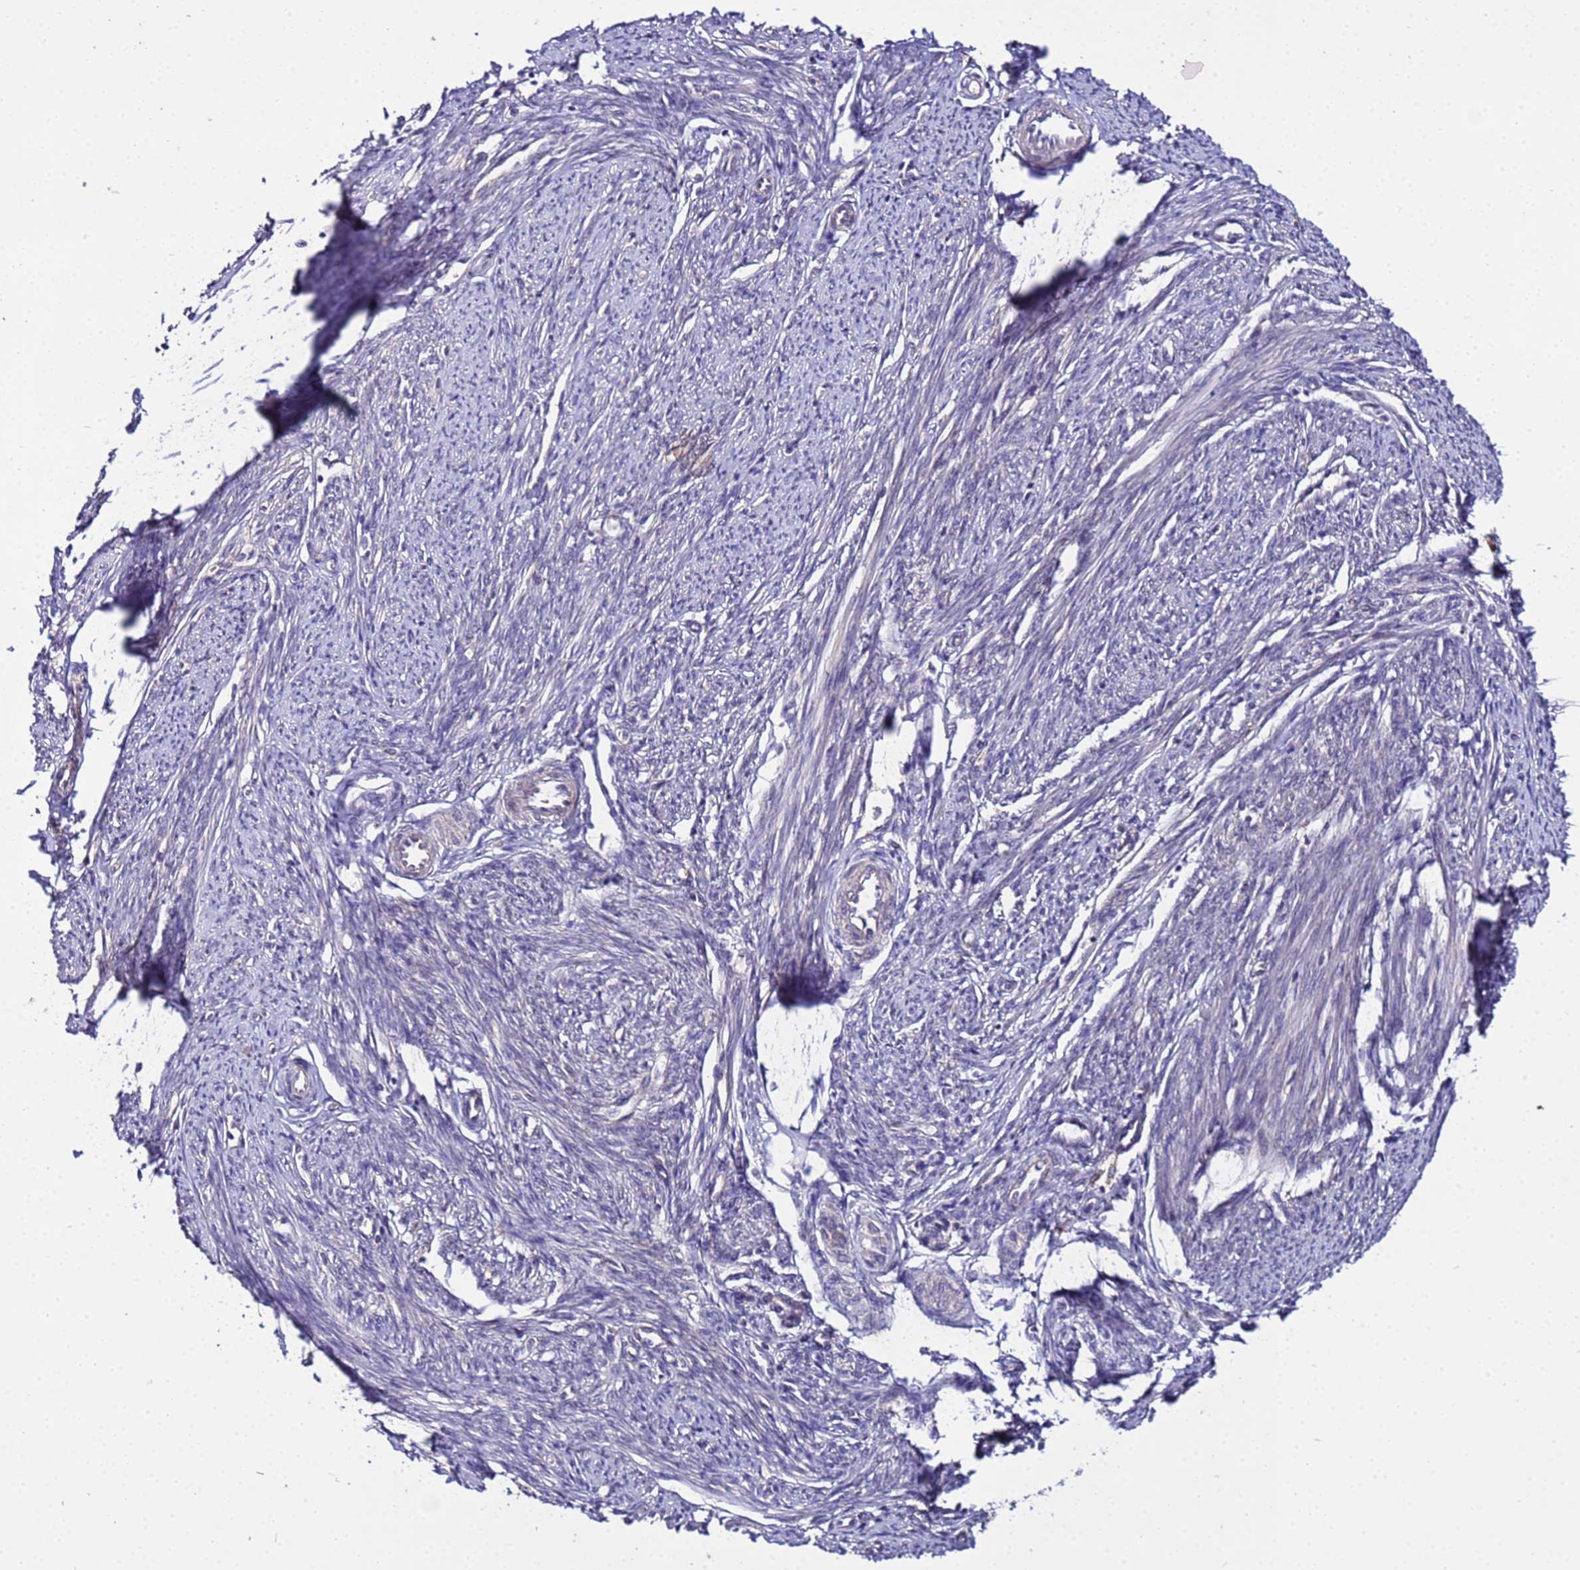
{"staining": {"intensity": "weak", "quantity": "25%-75%", "location": "cytoplasmic/membranous"}, "tissue": "smooth muscle", "cell_type": "Smooth muscle cells", "image_type": "normal", "snomed": [{"axis": "morphology", "description": "Normal tissue, NOS"}, {"axis": "topography", "description": "Smooth muscle"}, {"axis": "topography", "description": "Uterus"}], "caption": "Weak cytoplasmic/membranous staining for a protein is present in approximately 25%-75% of smooth muscle cells of unremarkable smooth muscle using immunohistochemistry (IHC).", "gene": "GSPT2", "patient": {"sex": "female", "age": 59}}